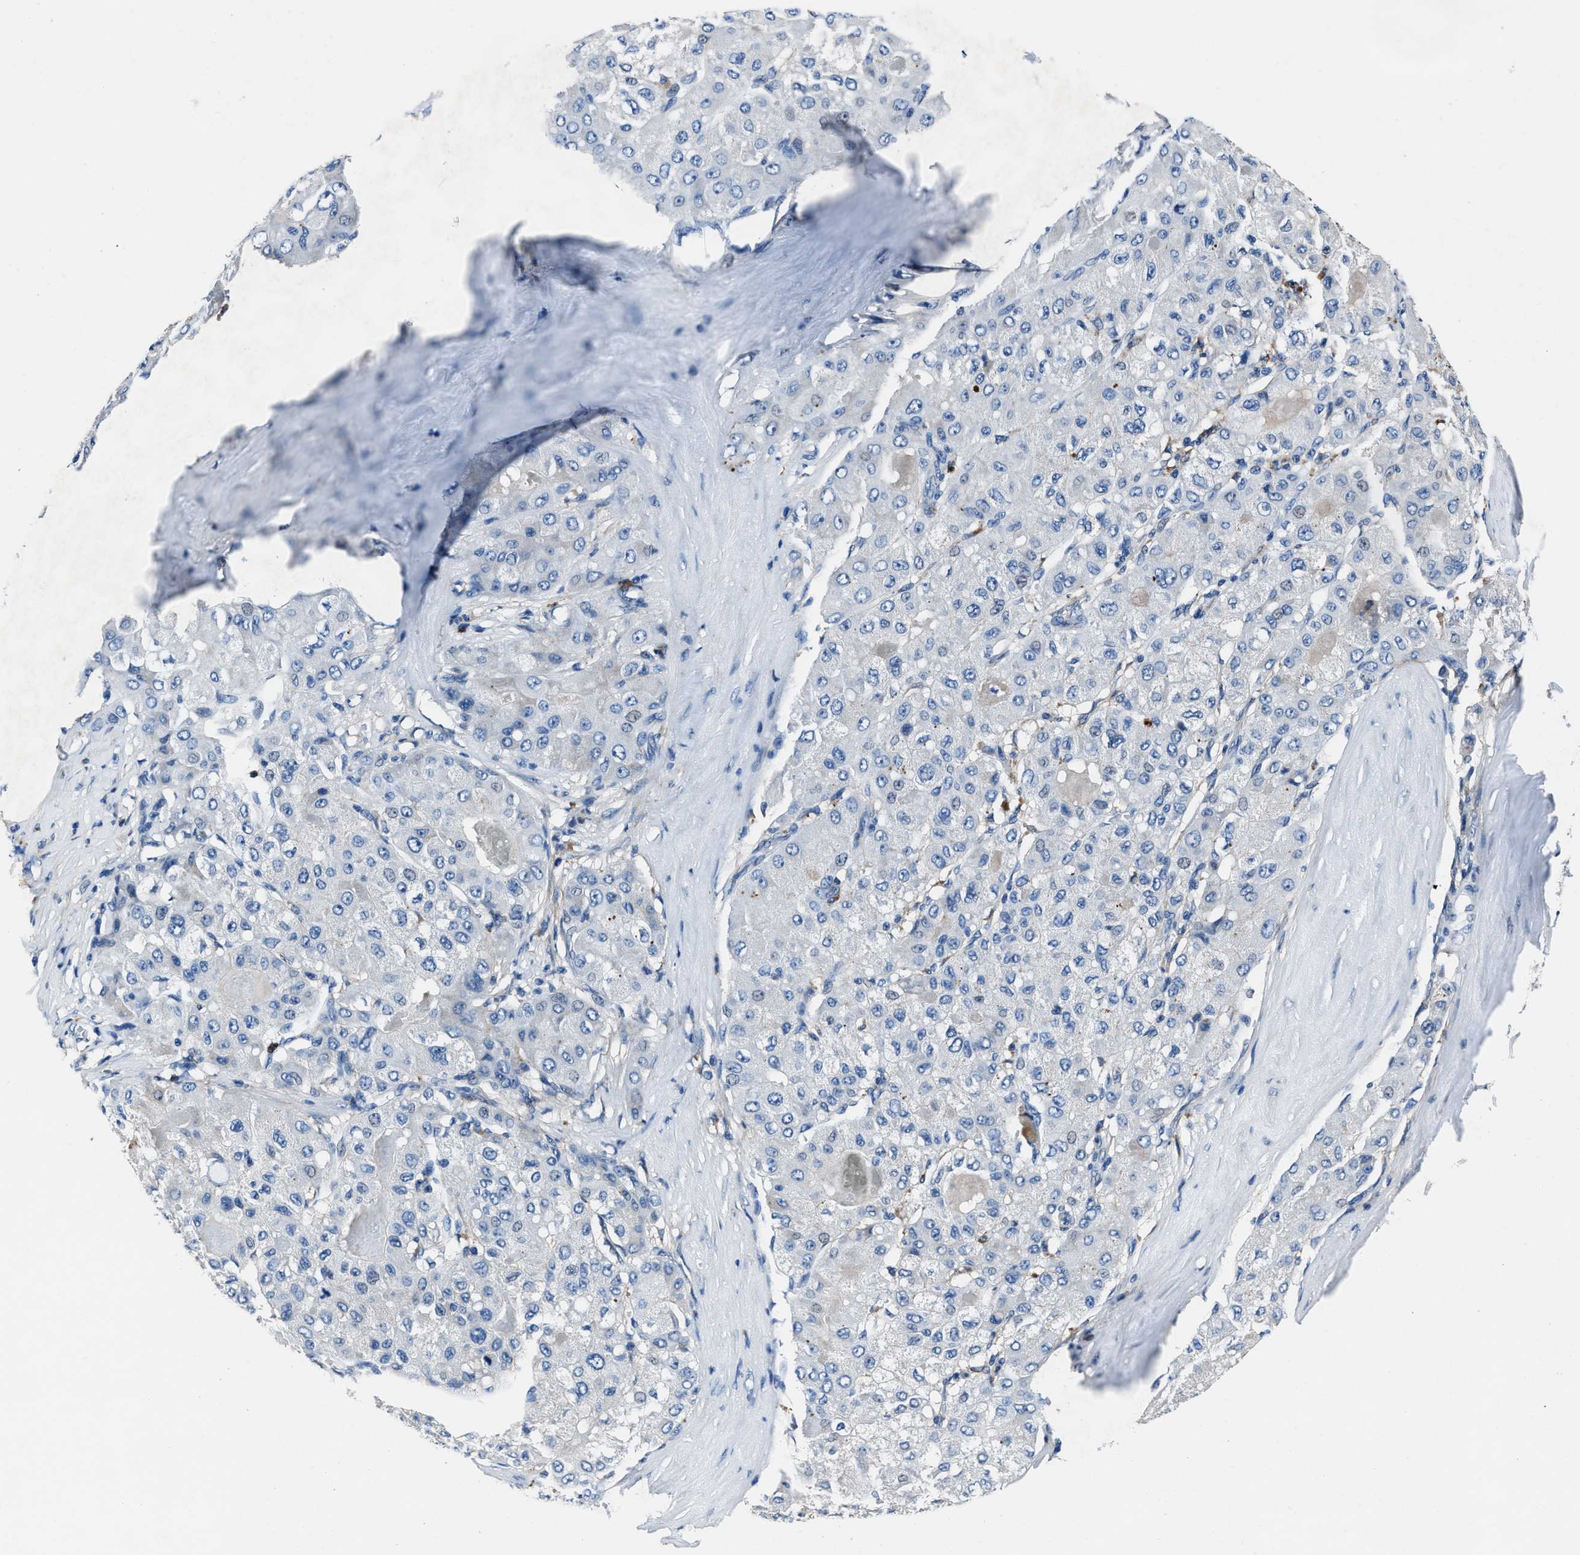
{"staining": {"intensity": "negative", "quantity": "none", "location": "none"}, "tissue": "liver cancer", "cell_type": "Tumor cells", "image_type": "cancer", "snomed": [{"axis": "morphology", "description": "Carcinoma, Hepatocellular, NOS"}, {"axis": "topography", "description": "Liver"}], "caption": "Photomicrograph shows no protein positivity in tumor cells of hepatocellular carcinoma (liver) tissue.", "gene": "FGL2", "patient": {"sex": "male", "age": 80}}